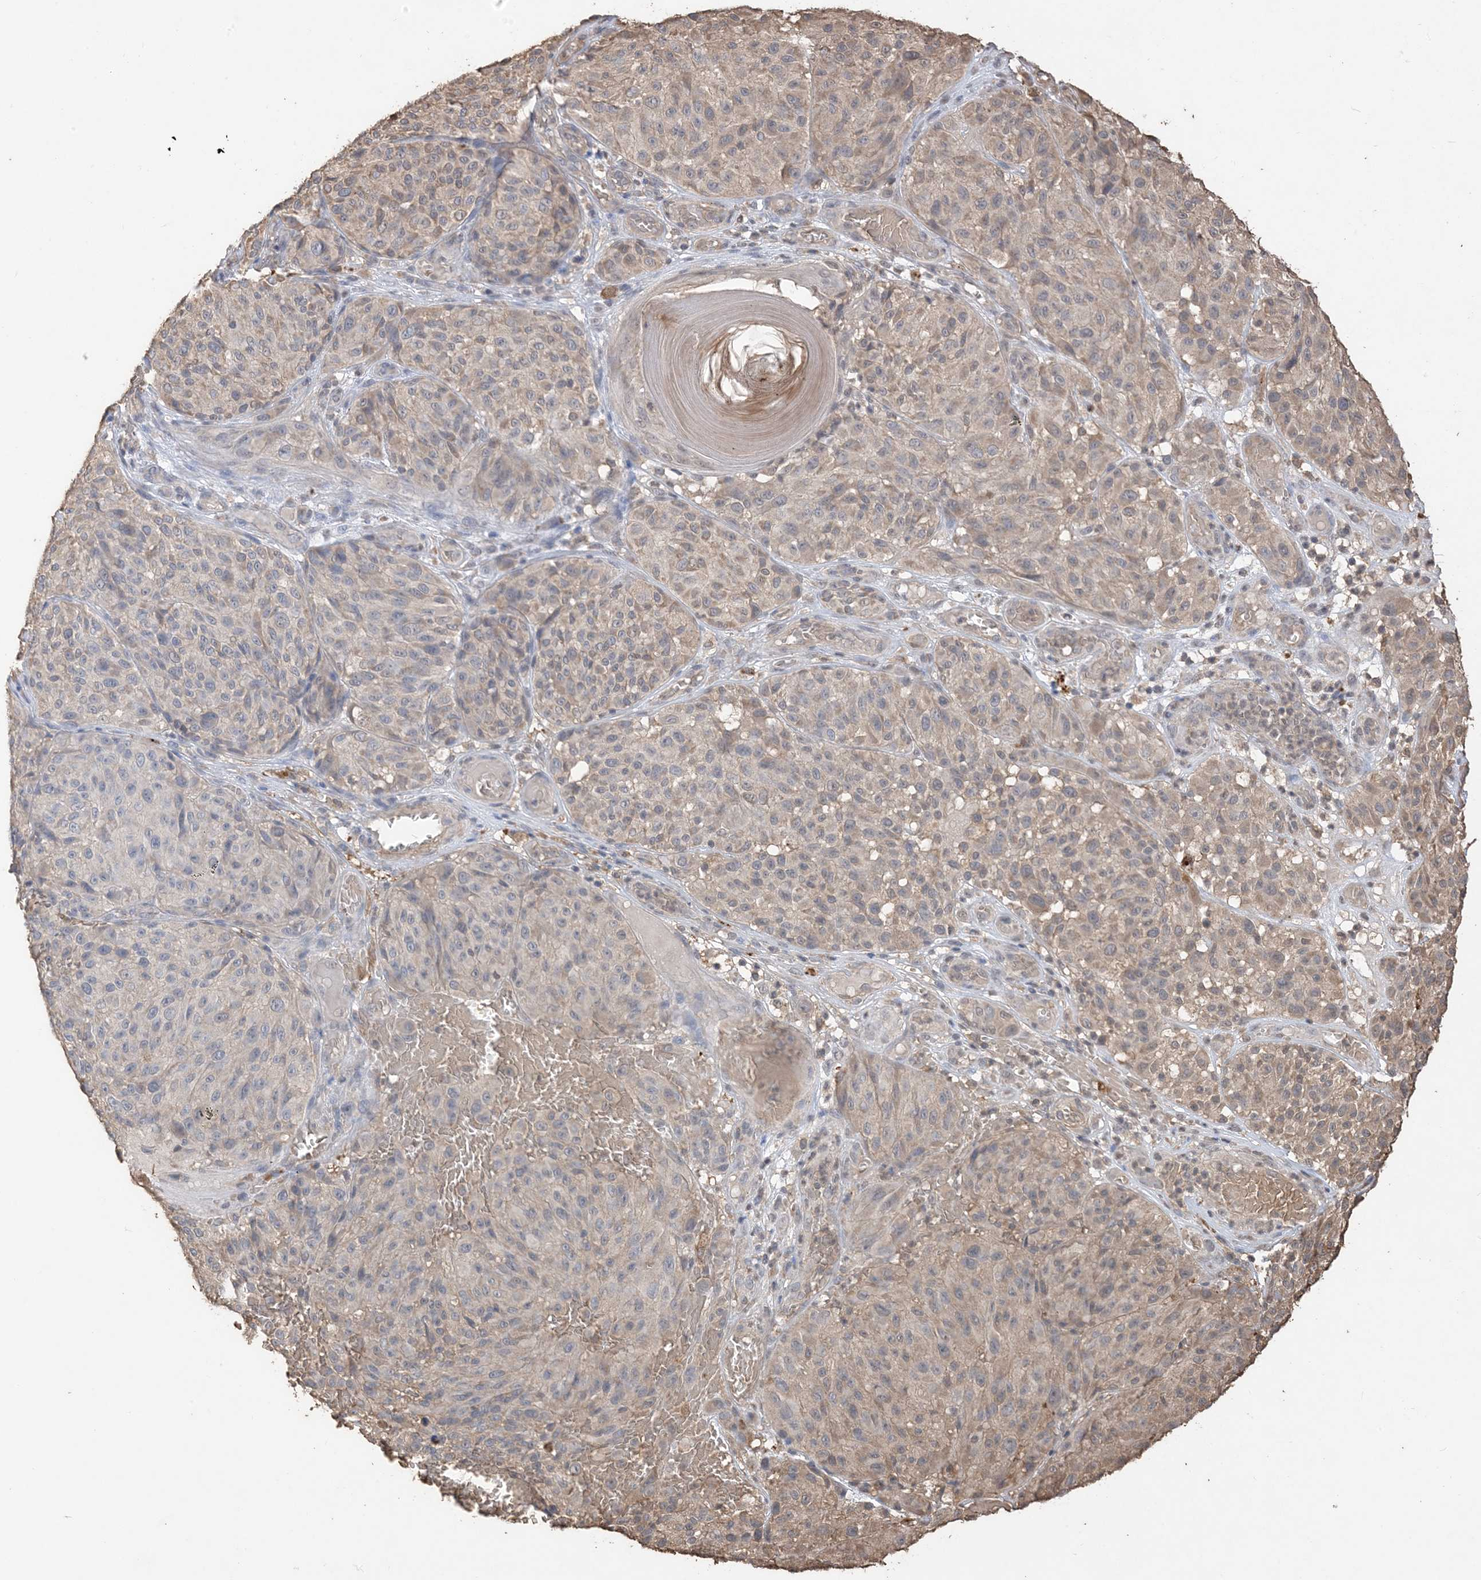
{"staining": {"intensity": "weak", "quantity": "<25%", "location": "cytoplasmic/membranous"}, "tissue": "melanoma", "cell_type": "Tumor cells", "image_type": "cancer", "snomed": [{"axis": "morphology", "description": "Malignant melanoma, NOS"}, {"axis": "topography", "description": "Skin"}], "caption": "There is no significant staining in tumor cells of malignant melanoma. Brightfield microscopy of immunohistochemistry (IHC) stained with DAB (3,3'-diaminobenzidine) (brown) and hematoxylin (blue), captured at high magnification.", "gene": "HPS4", "patient": {"sex": "male", "age": 83}}